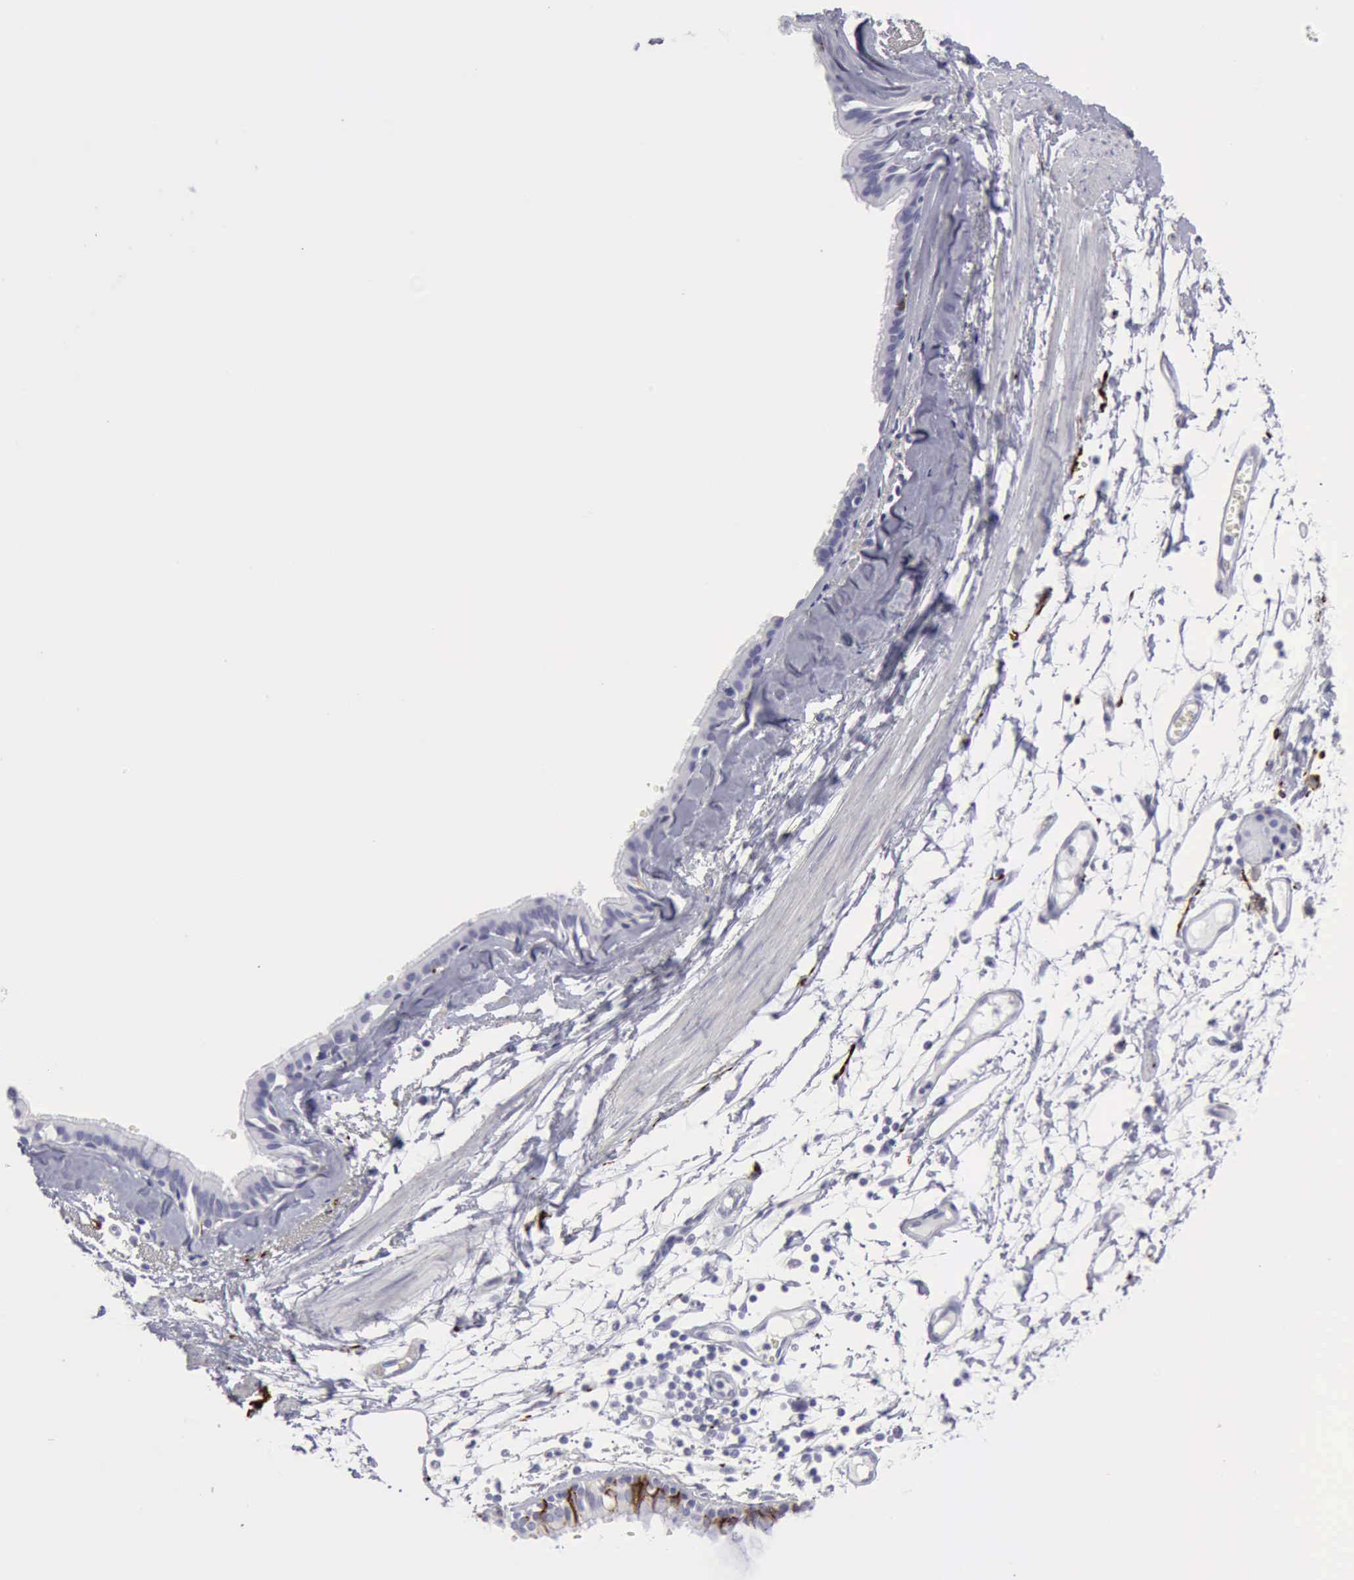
{"staining": {"intensity": "strong", "quantity": "<25%", "location": "cytoplasmic/membranous"}, "tissue": "bronchus", "cell_type": "Respiratory epithelial cells", "image_type": "normal", "snomed": [{"axis": "morphology", "description": "Normal tissue, NOS"}, {"axis": "topography", "description": "Bronchus"}, {"axis": "topography", "description": "Lung"}], "caption": "Unremarkable bronchus reveals strong cytoplasmic/membranous positivity in about <25% of respiratory epithelial cells, visualized by immunohistochemistry.", "gene": "NCAM1", "patient": {"sex": "female", "age": 56}}